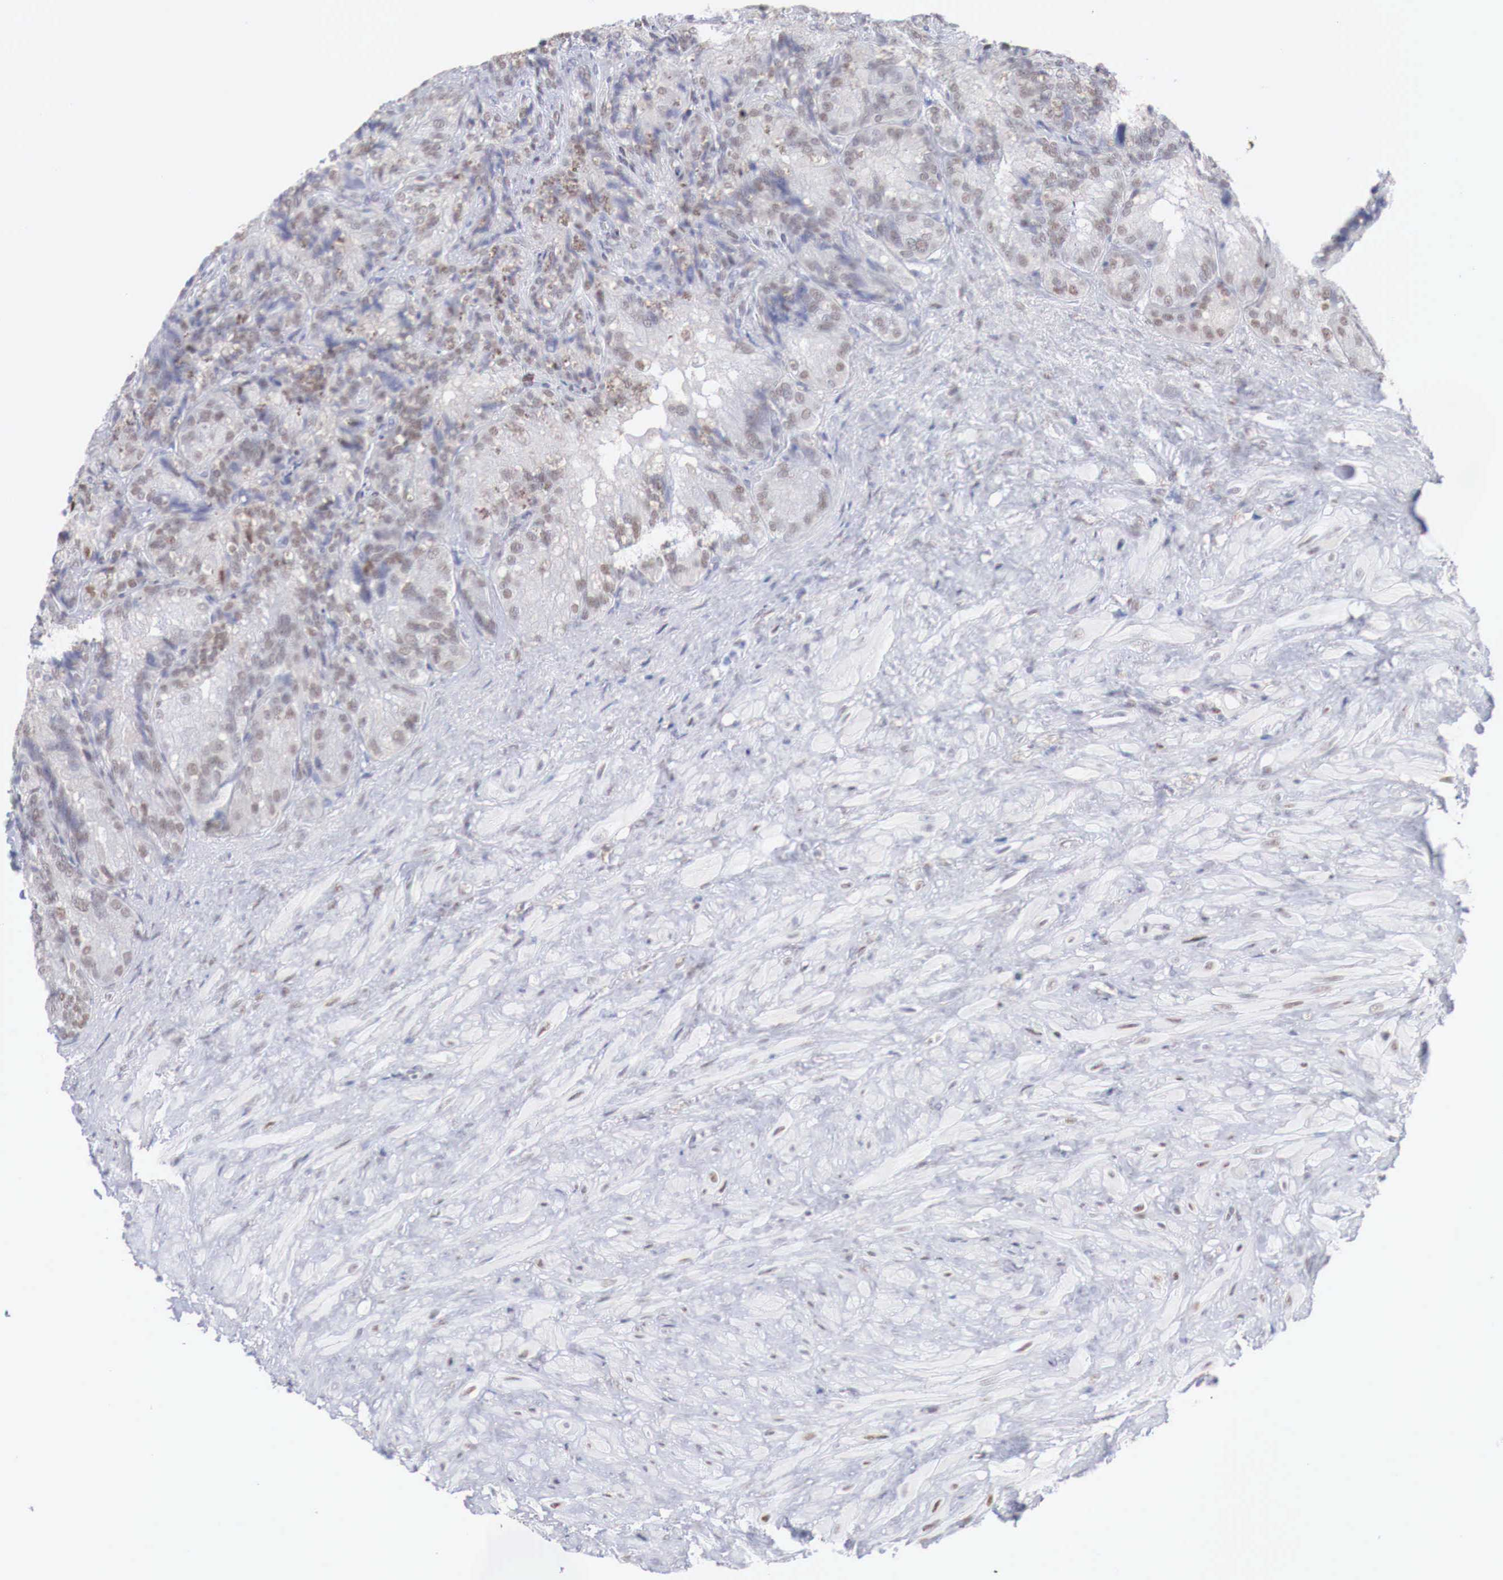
{"staining": {"intensity": "weak", "quantity": ">75%", "location": "nuclear"}, "tissue": "seminal vesicle", "cell_type": "Glandular cells", "image_type": "normal", "snomed": [{"axis": "morphology", "description": "Normal tissue, NOS"}, {"axis": "topography", "description": "Seminal veicle"}], "caption": "Weak nuclear staining for a protein is appreciated in approximately >75% of glandular cells of unremarkable seminal vesicle using IHC.", "gene": "FOXP2", "patient": {"sex": "male", "age": 69}}